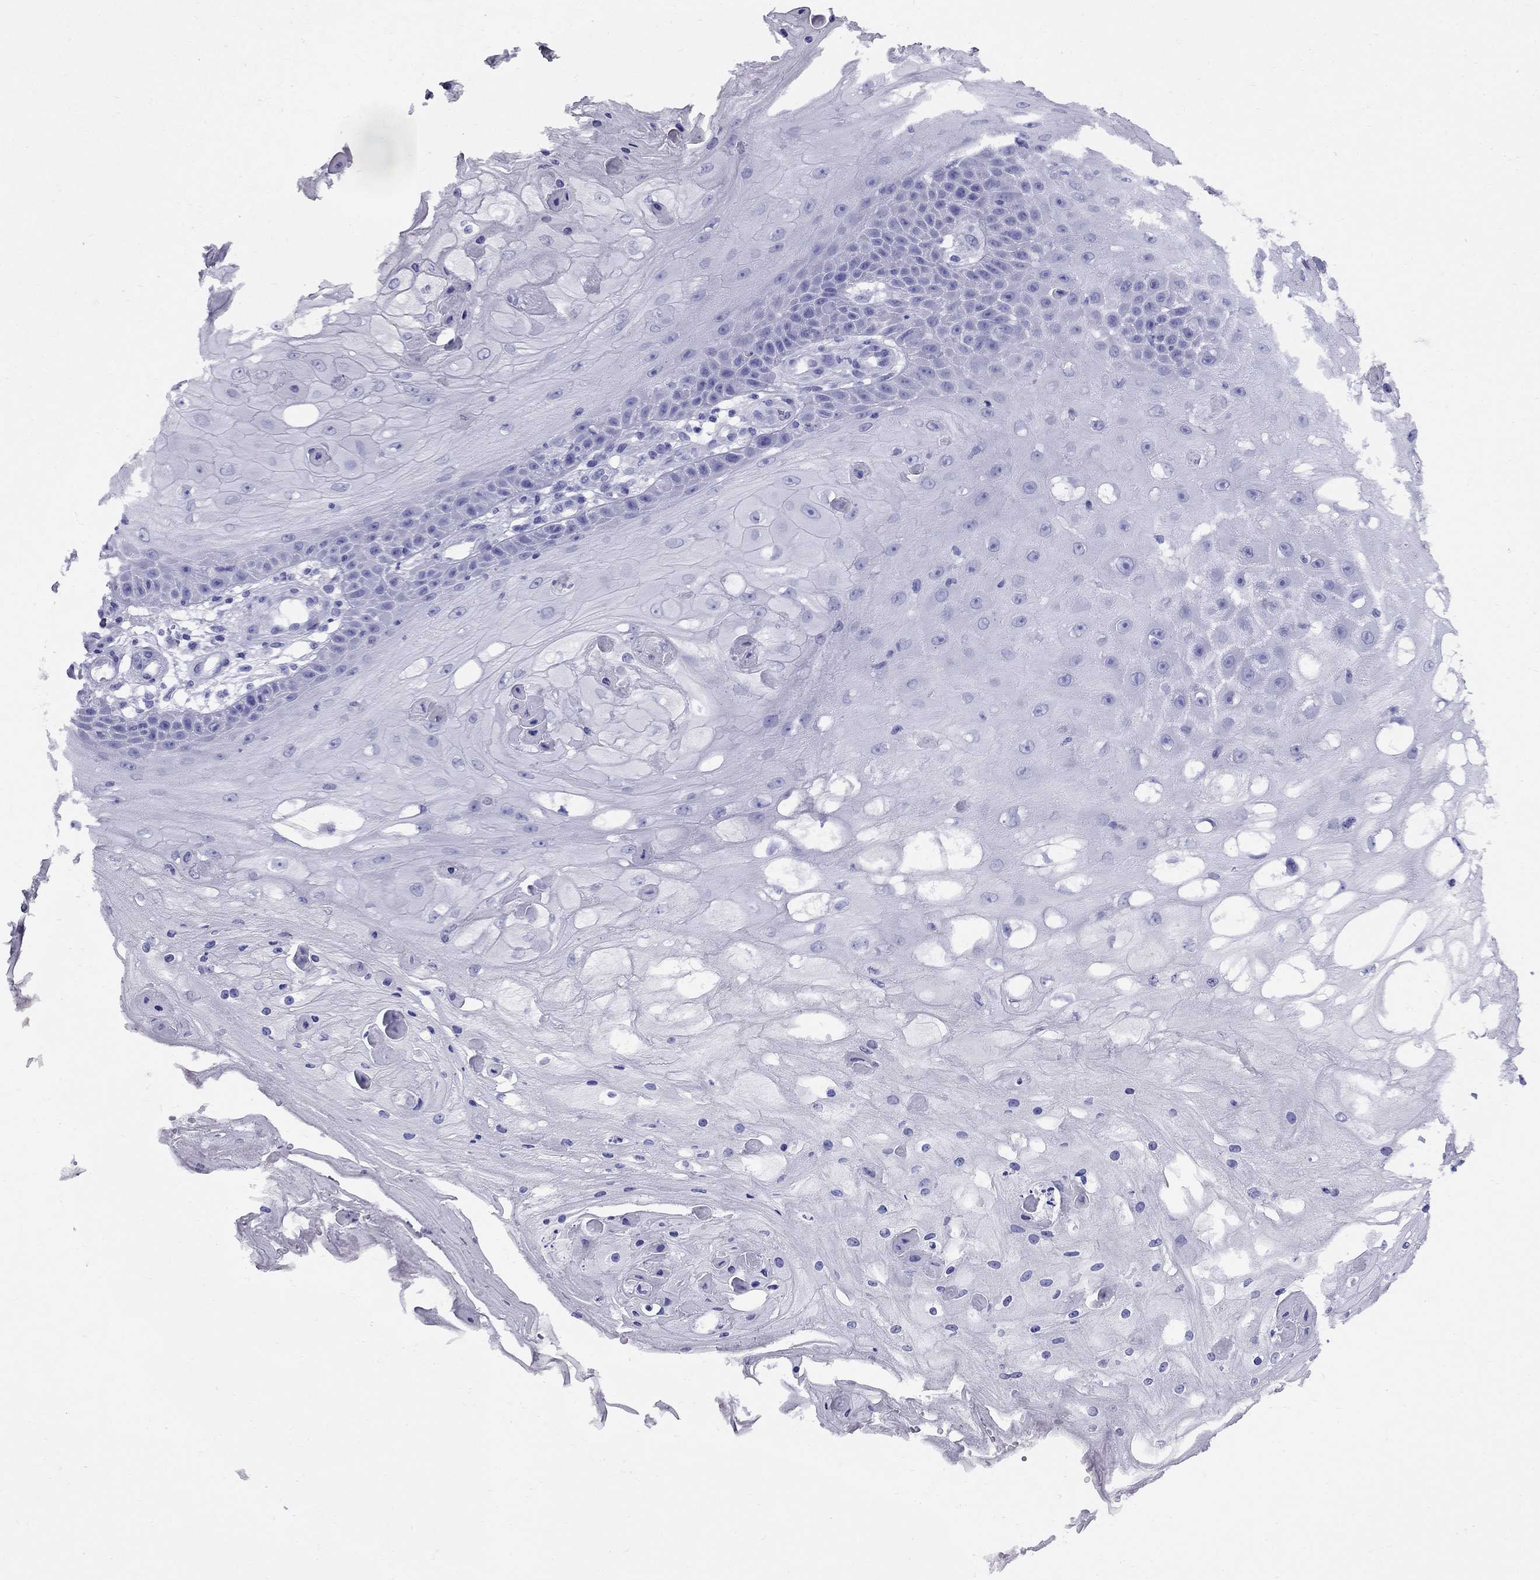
{"staining": {"intensity": "negative", "quantity": "none", "location": "none"}, "tissue": "skin cancer", "cell_type": "Tumor cells", "image_type": "cancer", "snomed": [{"axis": "morphology", "description": "Squamous cell carcinoma, NOS"}, {"axis": "topography", "description": "Skin"}], "caption": "Skin cancer (squamous cell carcinoma) stained for a protein using immunohistochemistry (IHC) demonstrates no expression tumor cells.", "gene": "AVPR1B", "patient": {"sex": "male", "age": 70}}